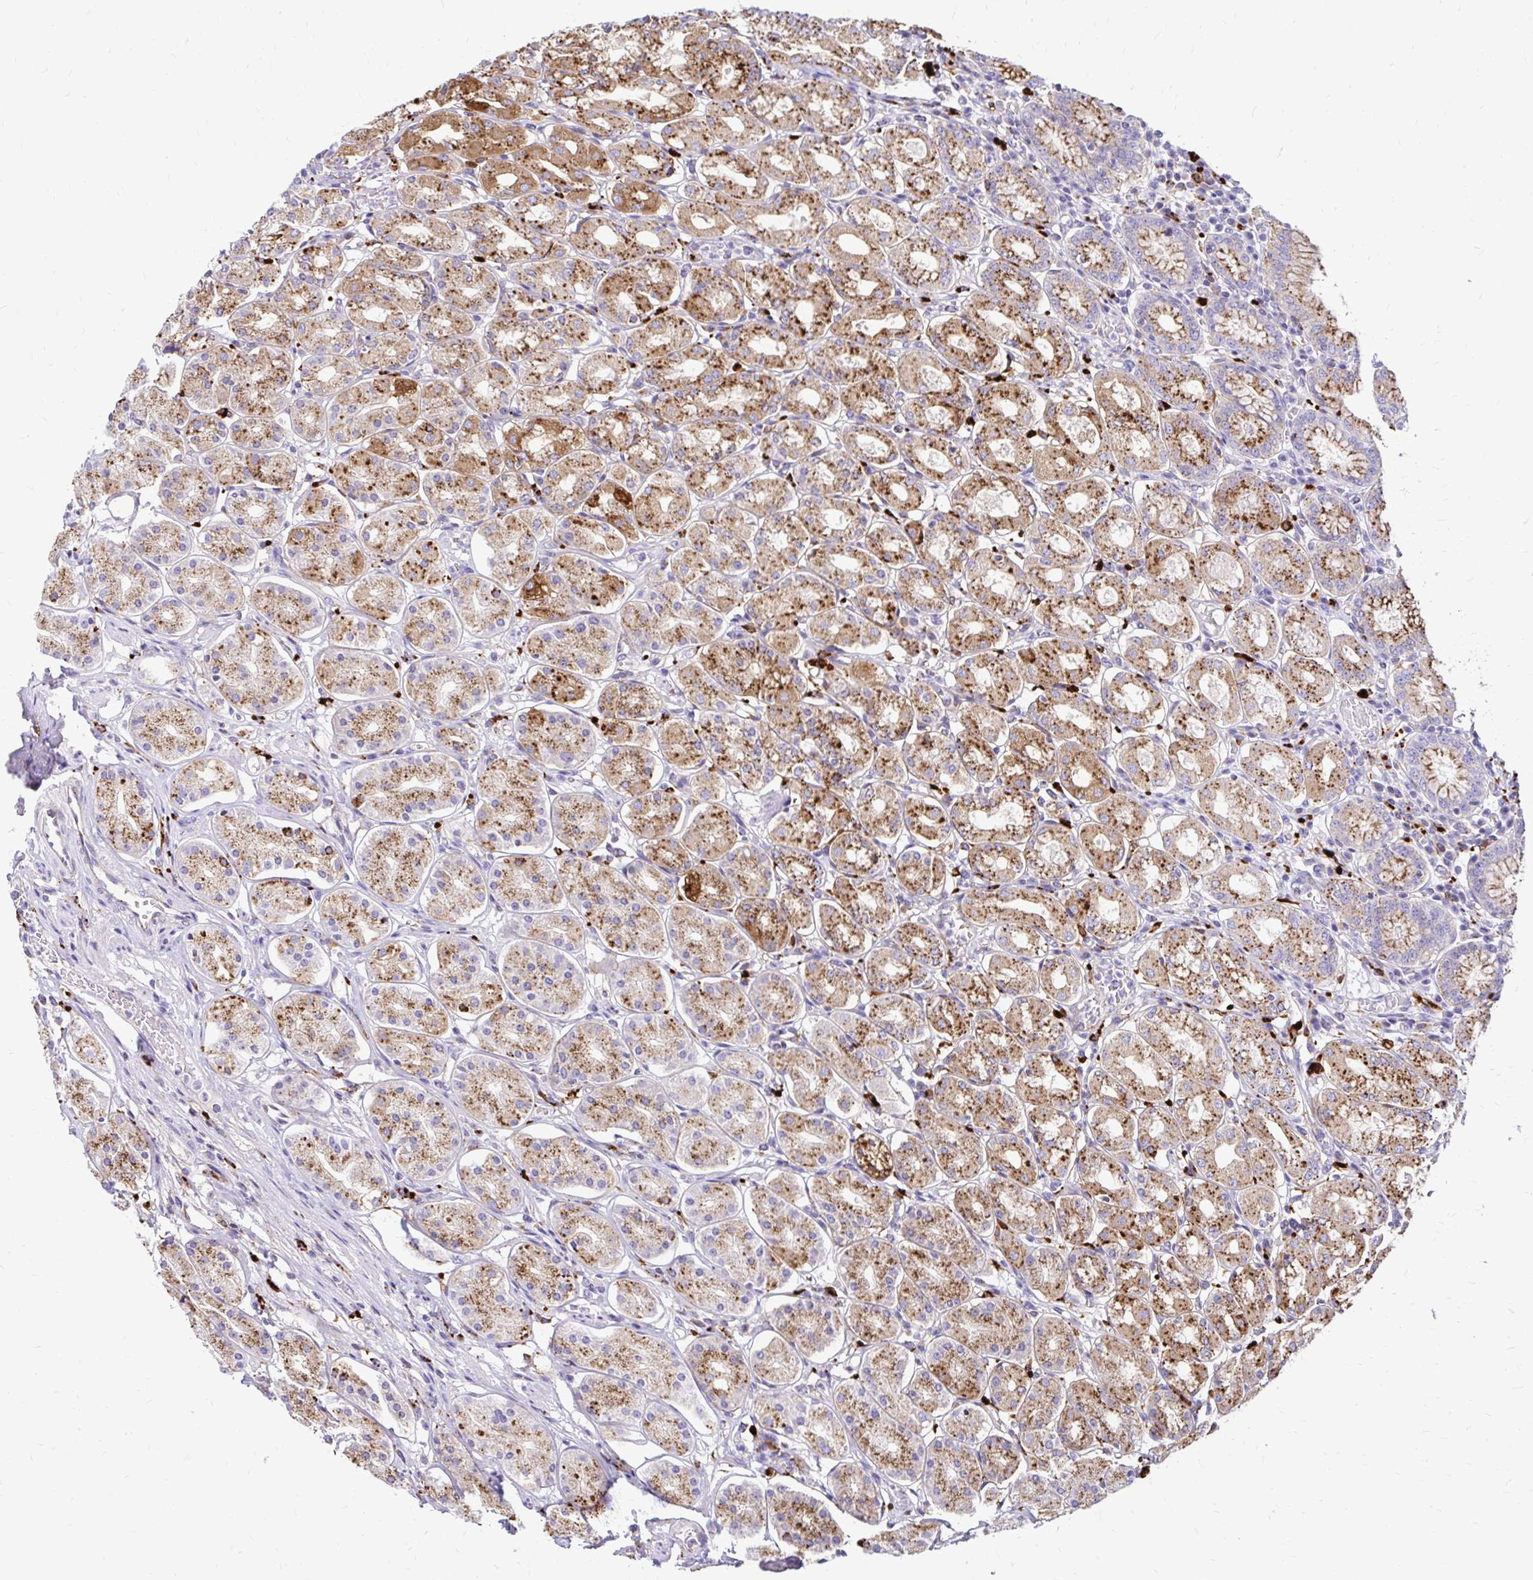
{"staining": {"intensity": "strong", "quantity": ">75%", "location": "cytoplasmic/membranous"}, "tissue": "stomach", "cell_type": "Glandular cells", "image_type": "normal", "snomed": [{"axis": "morphology", "description": "Normal tissue, NOS"}, {"axis": "topography", "description": "Stomach"}, {"axis": "topography", "description": "Stomach, lower"}], "caption": "Protein expression by IHC displays strong cytoplasmic/membranous staining in approximately >75% of glandular cells in benign stomach. The staining was performed using DAB (3,3'-diaminobenzidine), with brown indicating positive protein expression. Nuclei are stained blue with hematoxylin.", "gene": "FUCA1", "patient": {"sex": "female", "age": 56}}